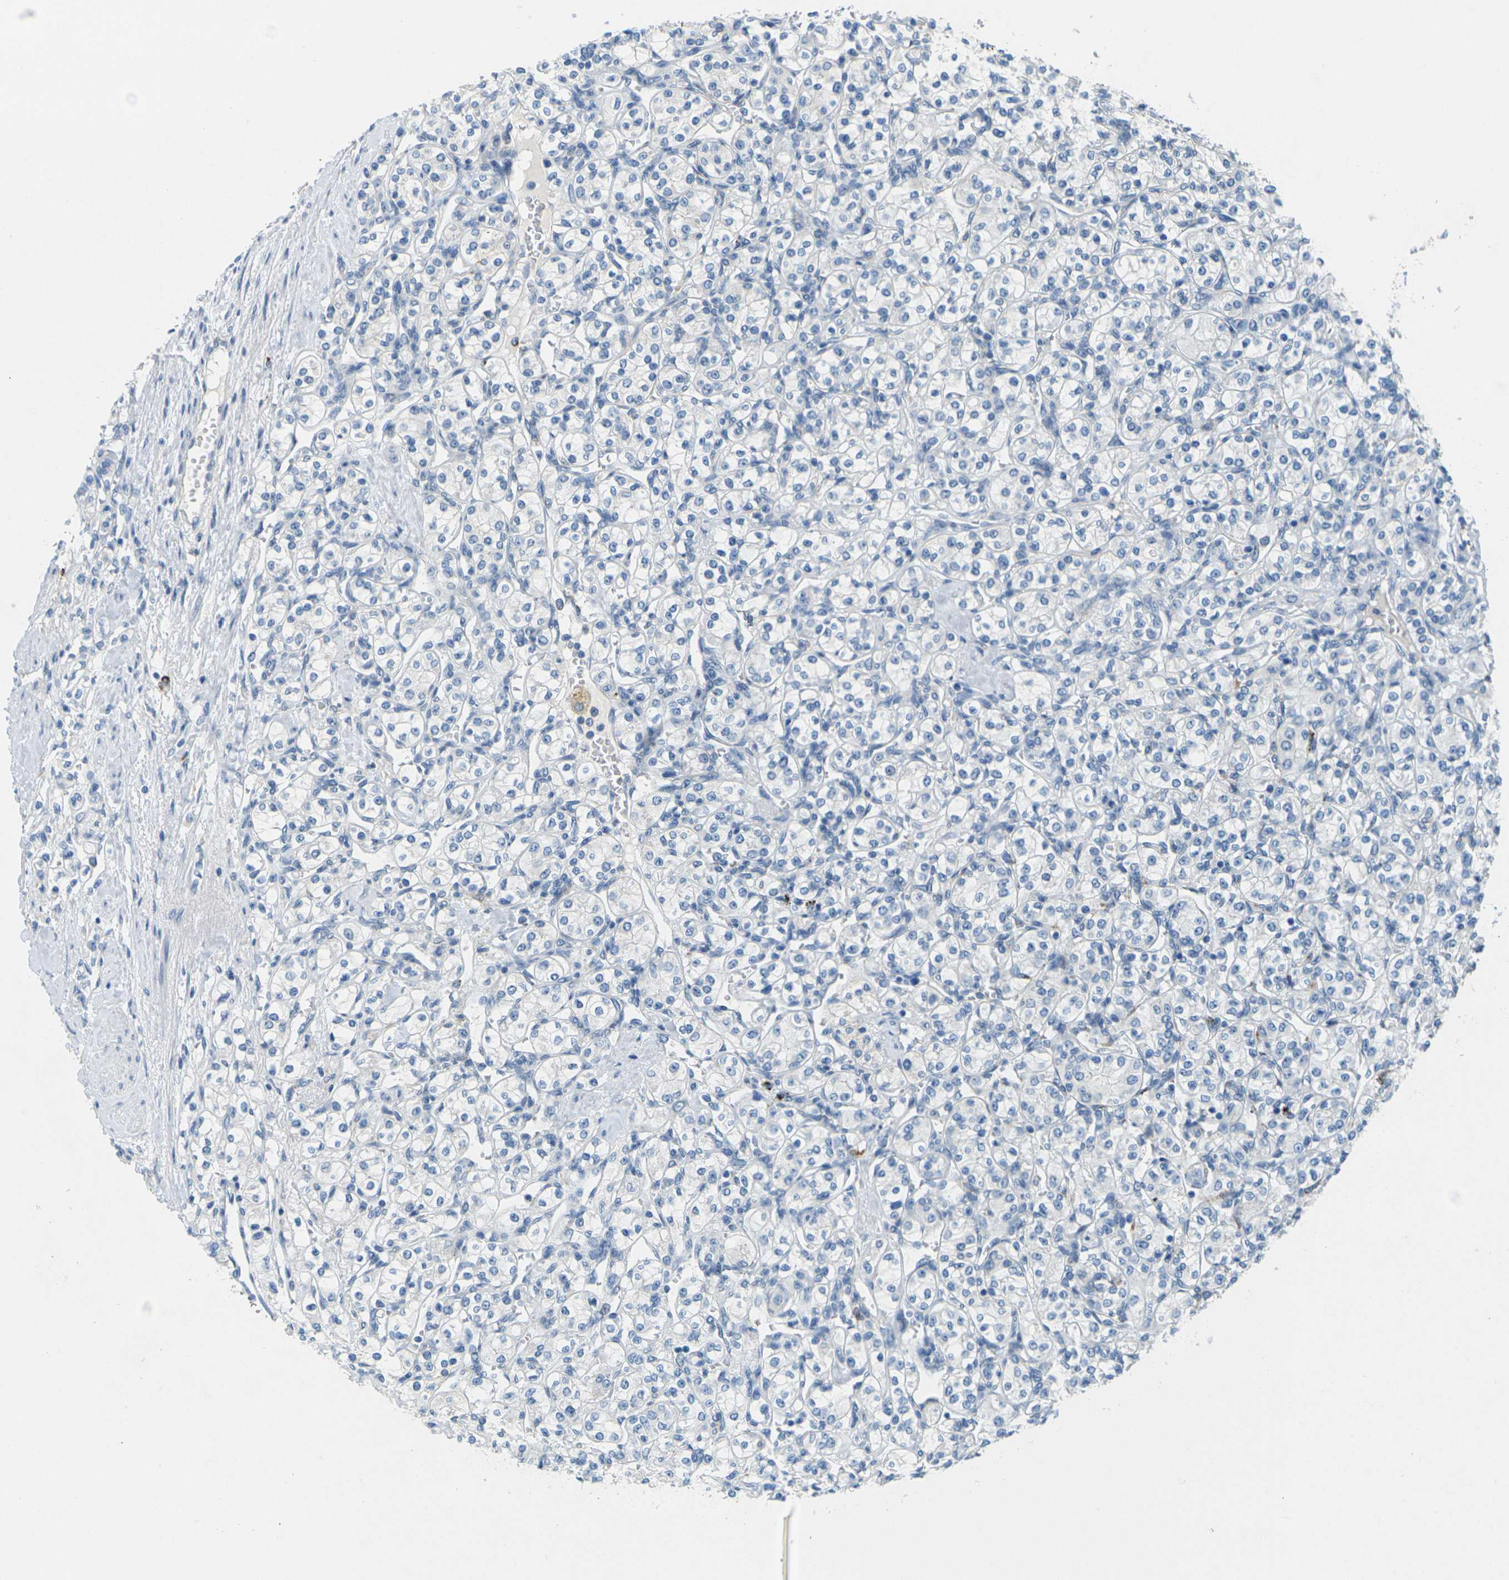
{"staining": {"intensity": "negative", "quantity": "none", "location": "none"}, "tissue": "renal cancer", "cell_type": "Tumor cells", "image_type": "cancer", "snomed": [{"axis": "morphology", "description": "Adenocarcinoma, NOS"}, {"axis": "topography", "description": "Kidney"}], "caption": "There is no significant staining in tumor cells of renal adenocarcinoma.", "gene": "CYP2C8", "patient": {"sex": "male", "age": 77}}